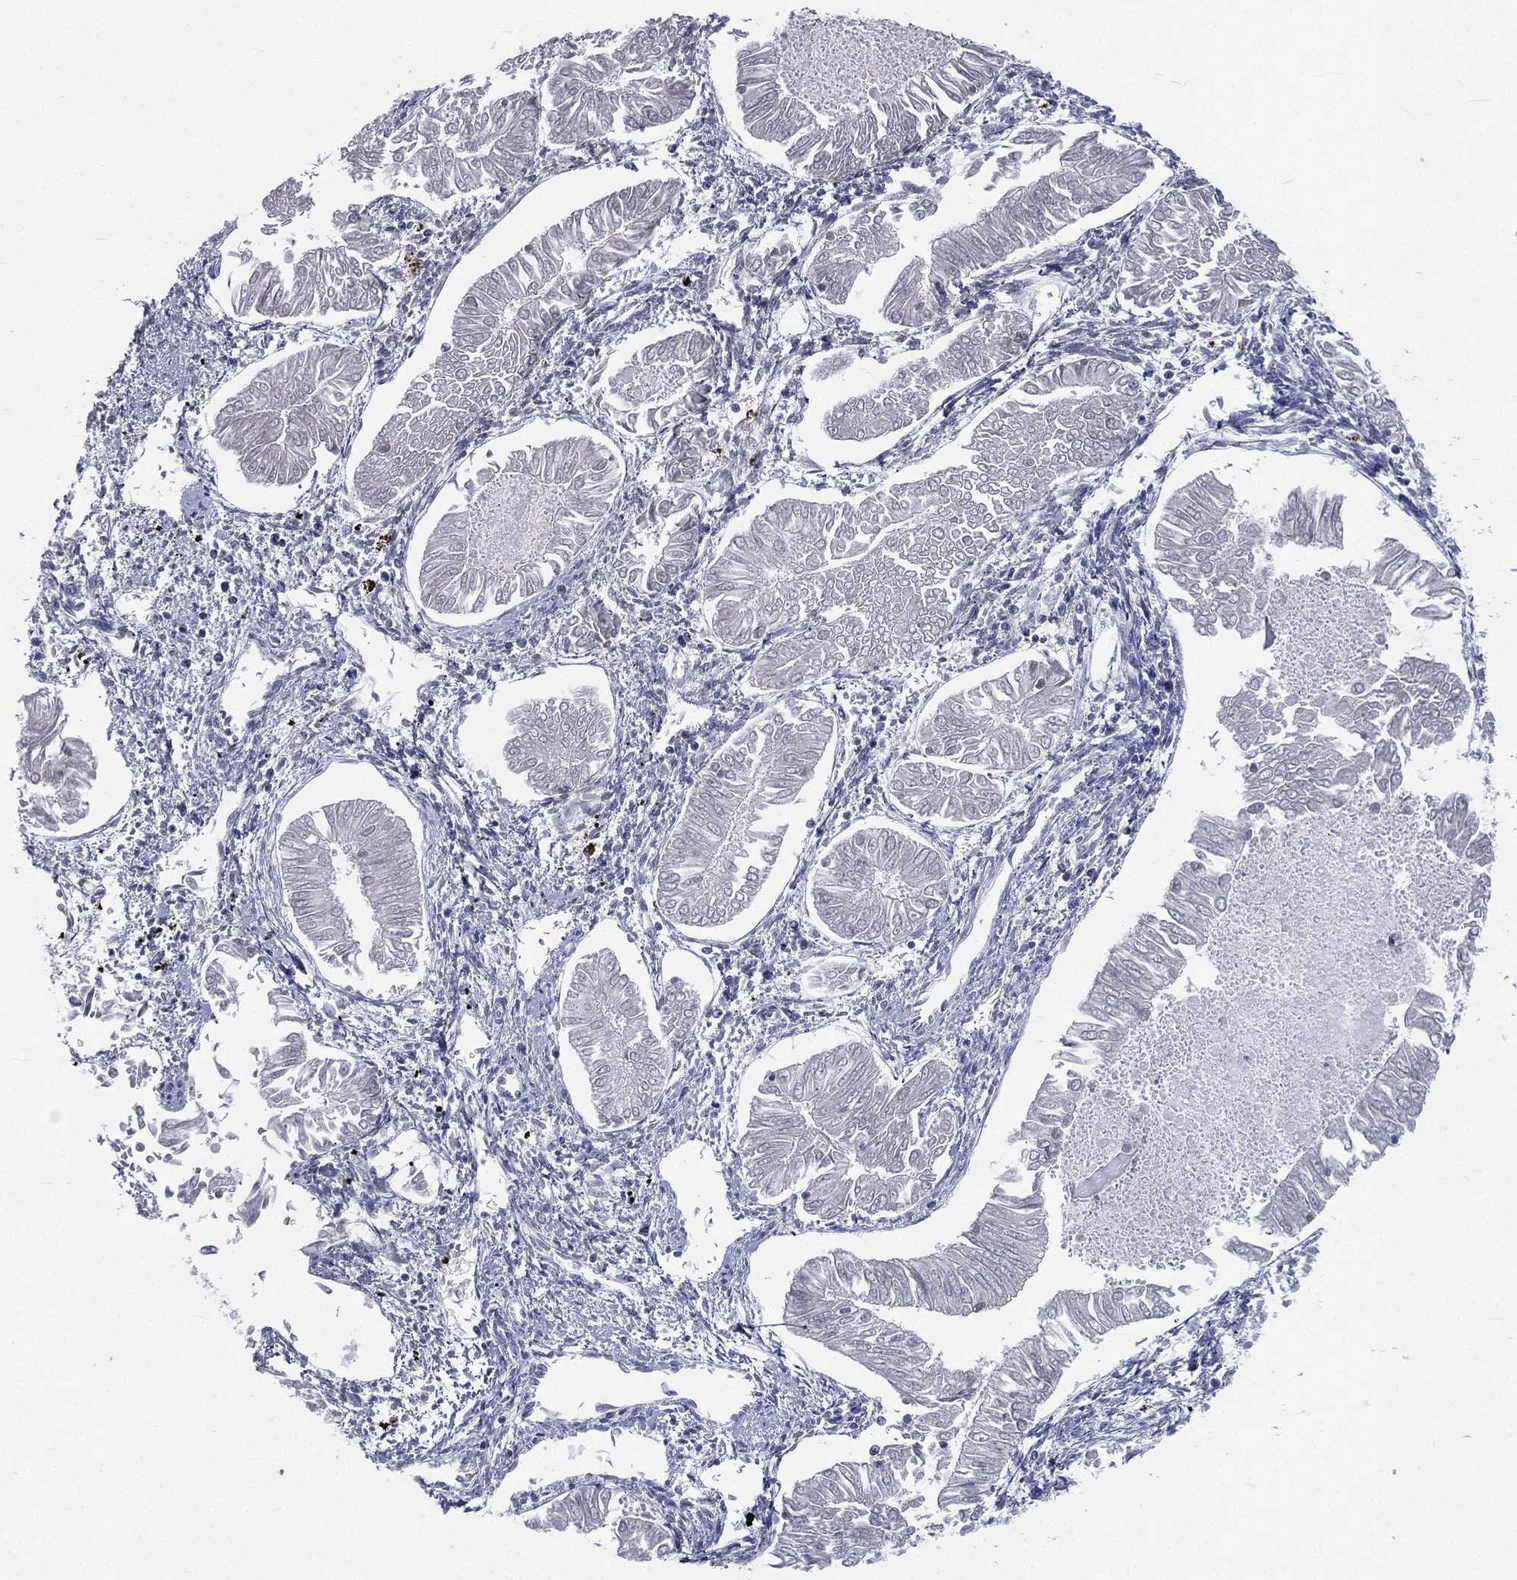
{"staining": {"intensity": "negative", "quantity": "none", "location": "none"}, "tissue": "endometrial cancer", "cell_type": "Tumor cells", "image_type": "cancer", "snomed": [{"axis": "morphology", "description": "Adenocarcinoma, NOS"}, {"axis": "topography", "description": "Endometrium"}], "caption": "Endometrial cancer (adenocarcinoma) was stained to show a protein in brown. There is no significant positivity in tumor cells.", "gene": "CD3D", "patient": {"sex": "female", "age": 53}}